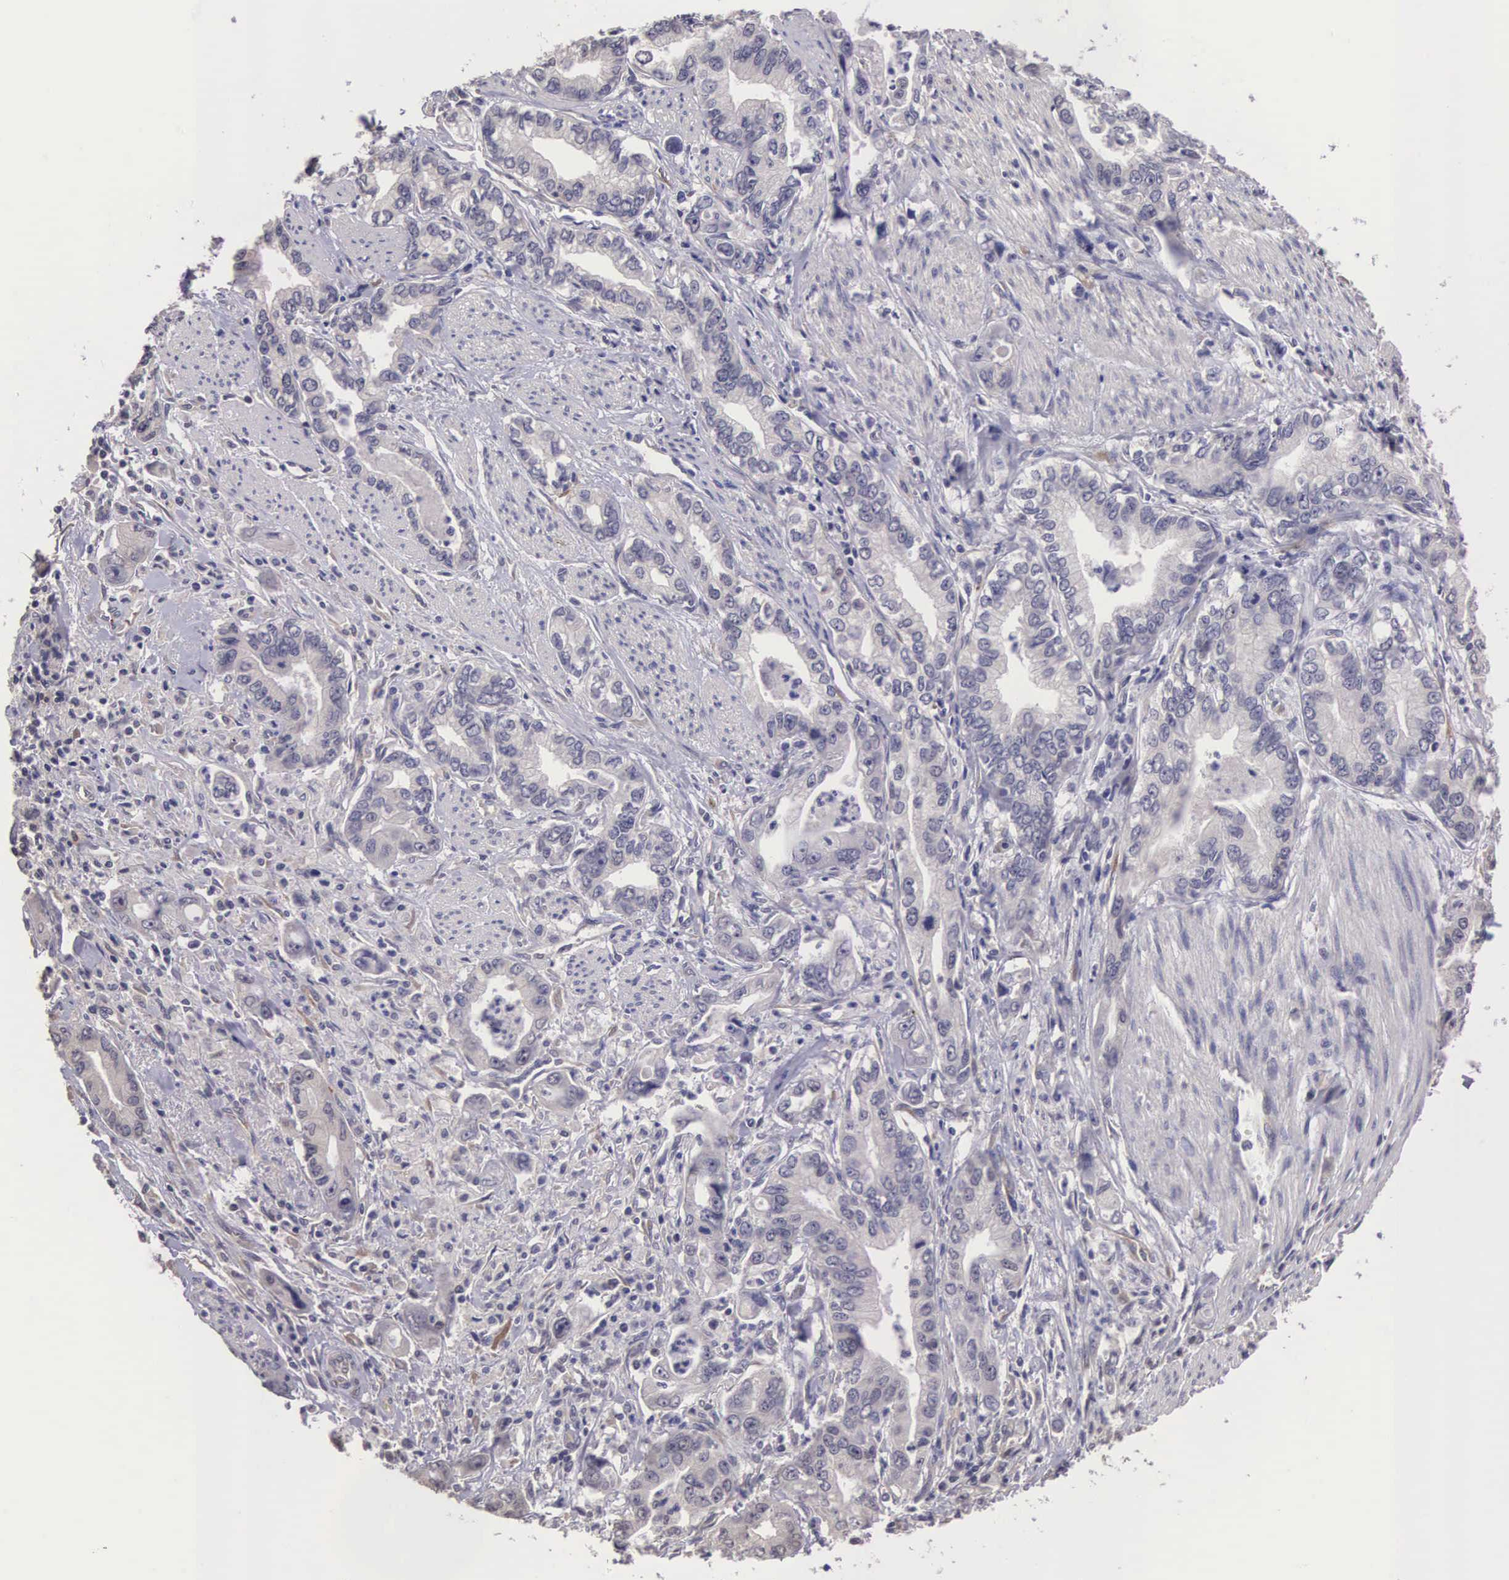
{"staining": {"intensity": "negative", "quantity": "none", "location": "none"}, "tissue": "stomach cancer", "cell_type": "Tumor cells", "image_type": "cancer", "snomed": [{"axis": "morphology", "description": "Adenocarcinoma, NOS"}, {"axis": "topography", "description": "Pancreas"}, {"axis": "topography", "description": "Stomach, upper"}], "caption": "The histopathology image shows no significant positivity in tumor cells of stomach cancer (adenocarcinoma).", "gene": "CDC45", "patient": {"sex": "male", "age": 77}}